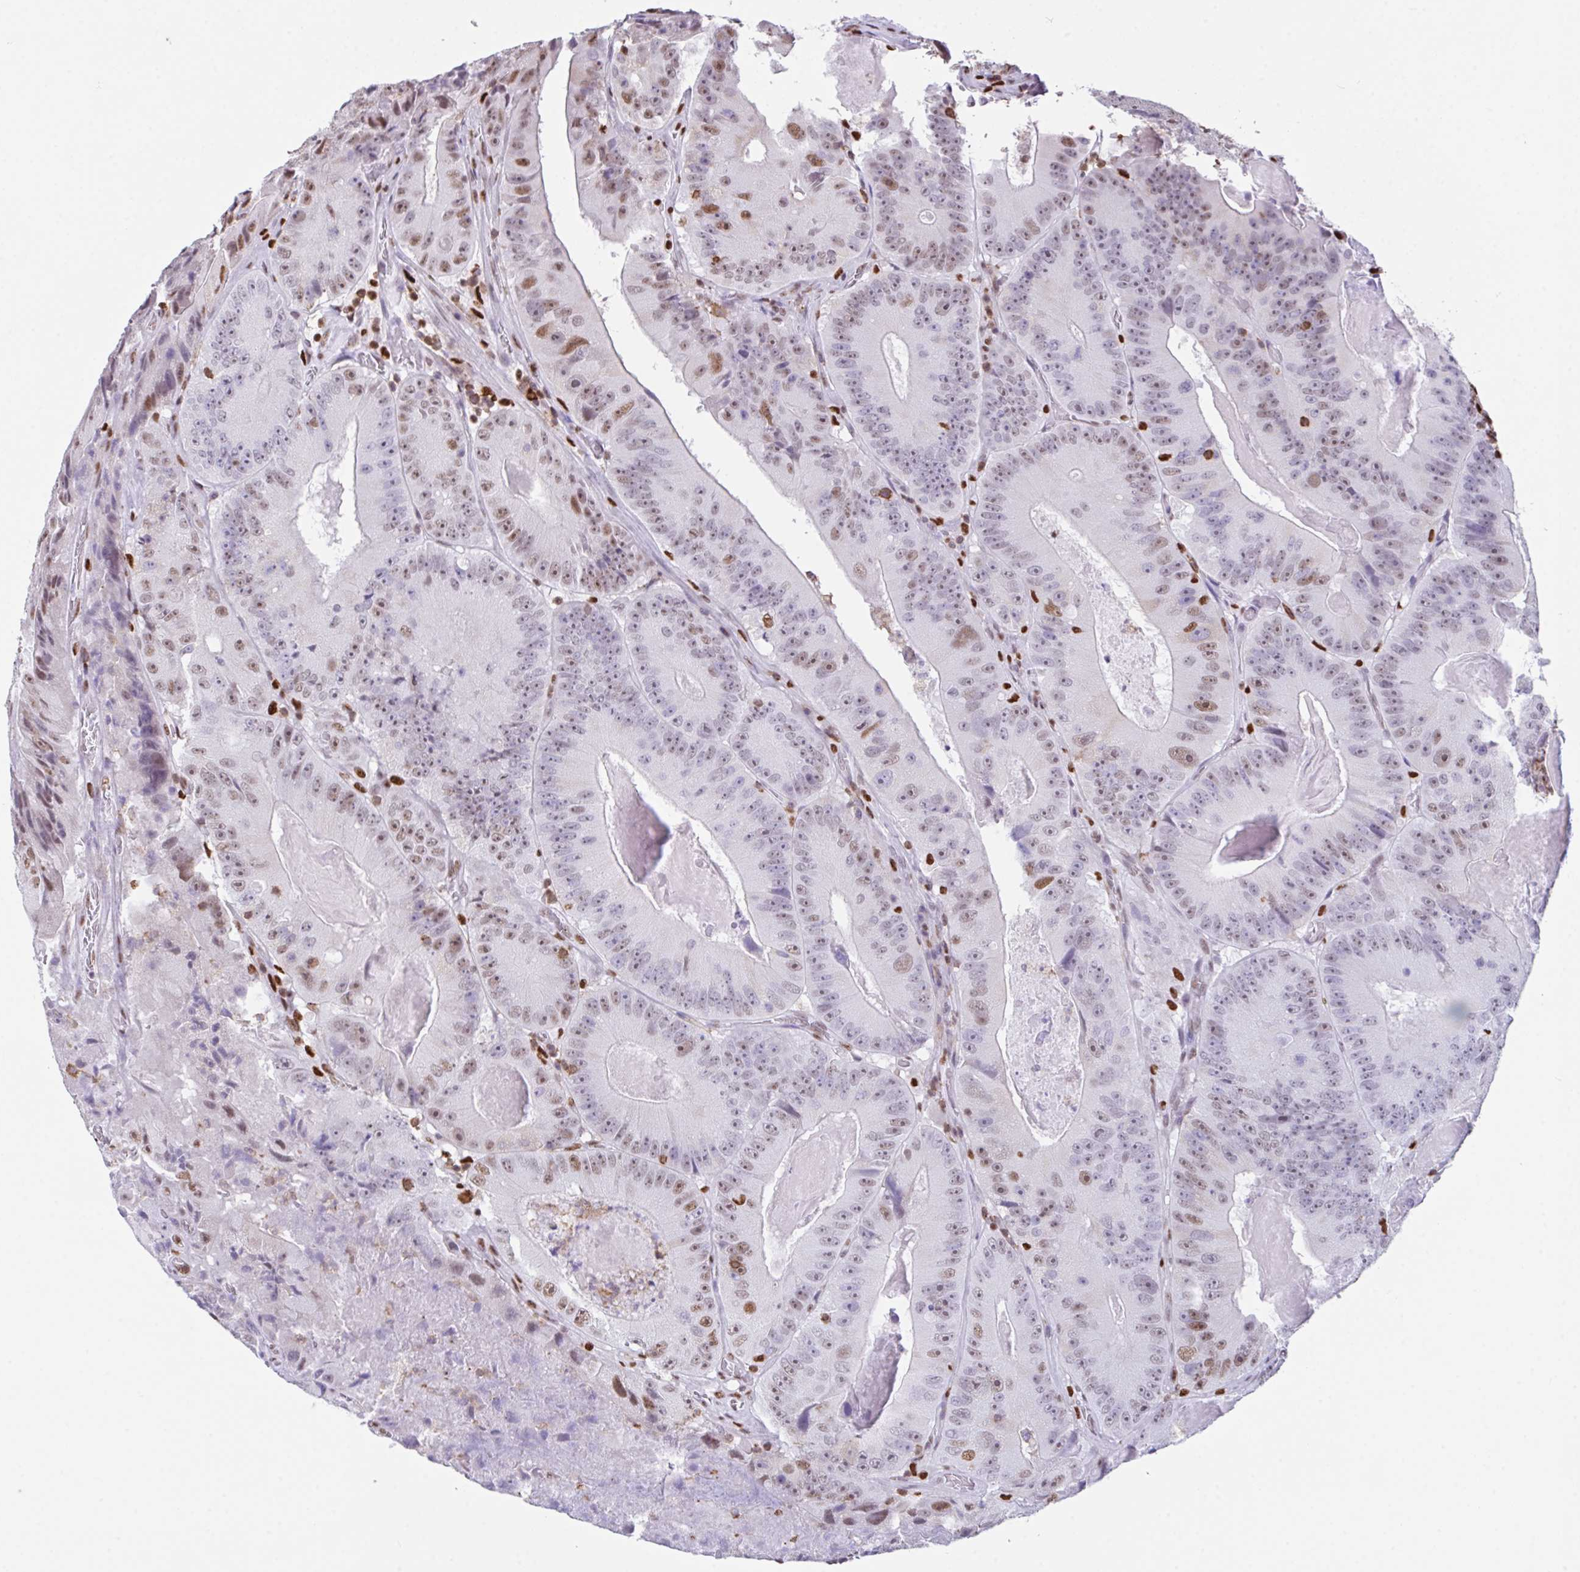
{"staining": {"intensity": "moderate", "quantity": "25%-75%", "location": "nuclear"}, "tissue": "colorectal cancer", "cell_type": "Tumor cells", "image_type": "cancer", "snomed": [{"axis": "morphology", "description": "Adenocarcinoma, NOS"}, {"axis": "topography", "description": "Colon"}], "caption": "A photomicrograph of human adenocarcinoma (colorectal) stained for a protein shows moderate nuclear brown staining in tumor cells. The staining is performed using DAB (3,3'-diaminobenzidine) brown chromogen to label protein expression. The nuclei are counter-stained blue using hematoxylin.", "gene": "BTBD10", "patient": {"sex": "female", "age": 86}}